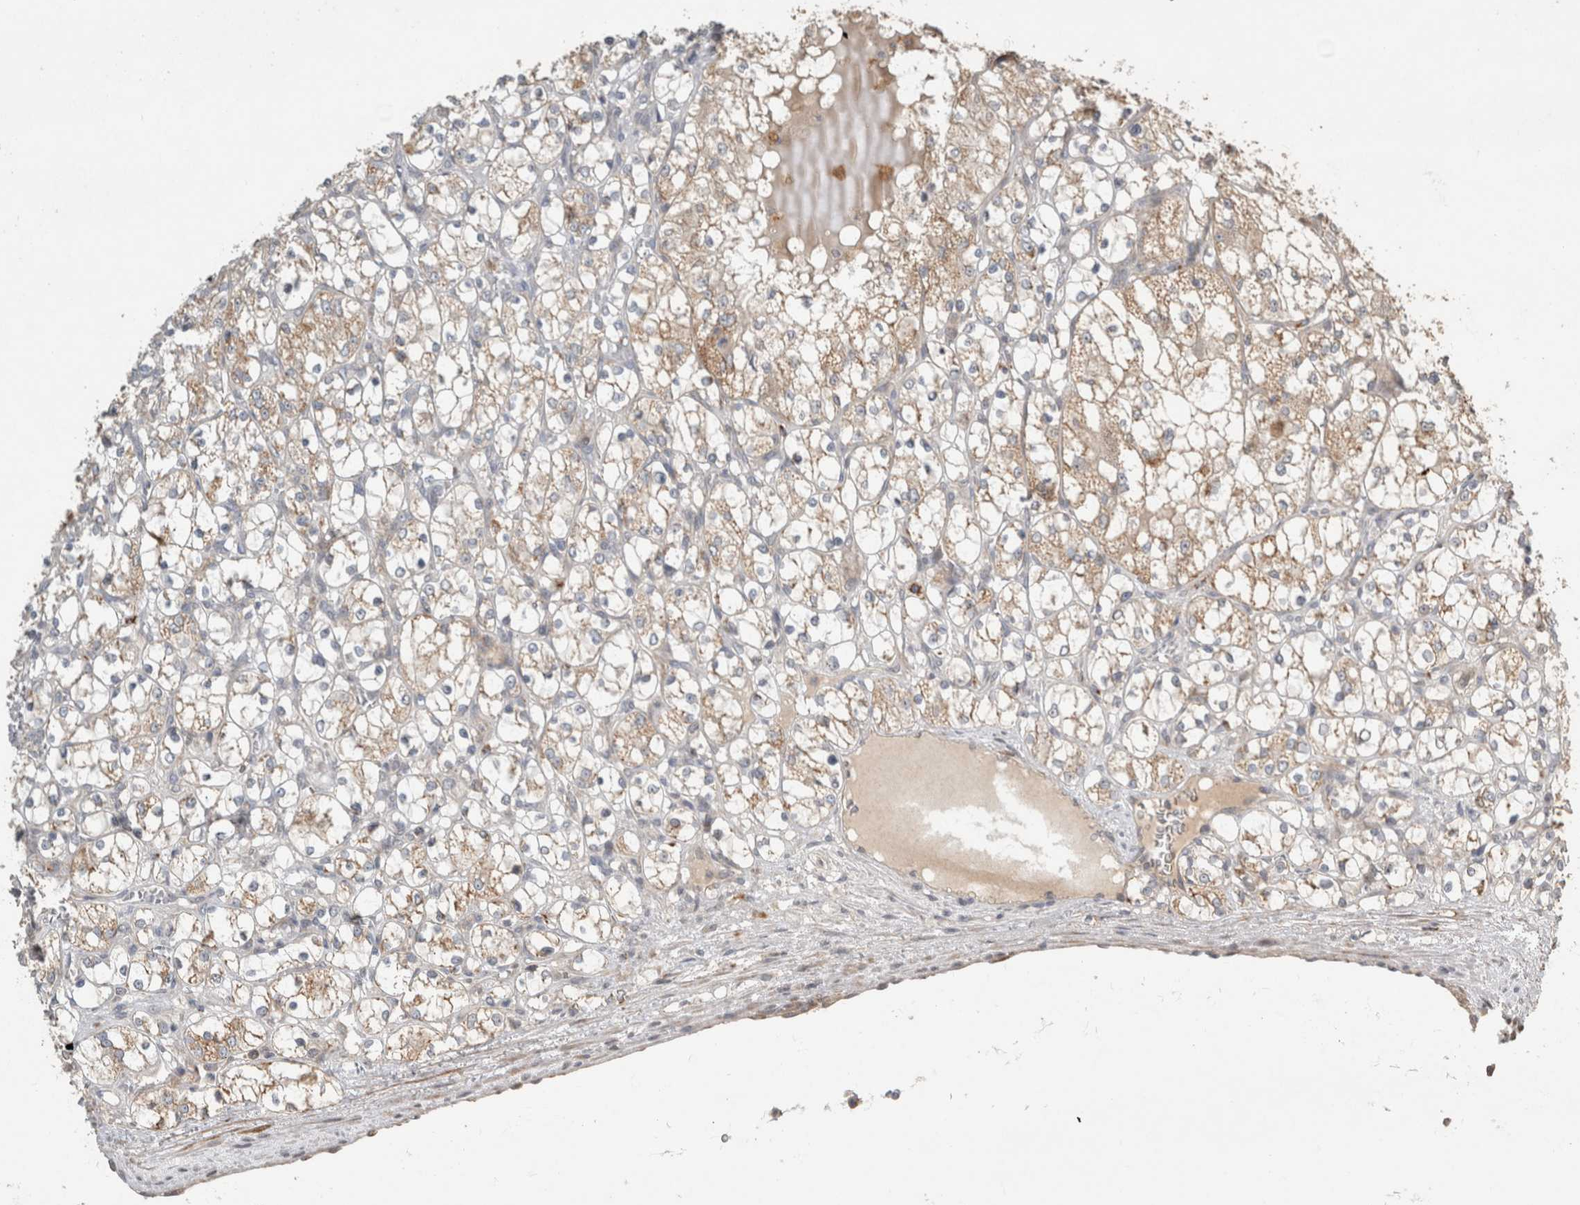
{"staining": {"intensity": "weak", "quantity": "25%-75%", "location": "cytoplasmic/membranous"}, "tissue": "renal cancer", "cell_type": "Tumor cells", "image_type": "cancer", "snomed": [{"axis": "morphology", "description": "Adenocarcinoma, NOS"}, {"axis": "topography", "description": "Kidney"}], "caption": "An image of adenocarcinoma (renal) stained for a protein demonstrates weak cytoplasmic/membranous brown staining in tumor cells. The protein of interest is shown in brown color, while the nuclei are stained blue.", "gene": "SERAC1", "patient": {"sex": "female", "age": 69}}